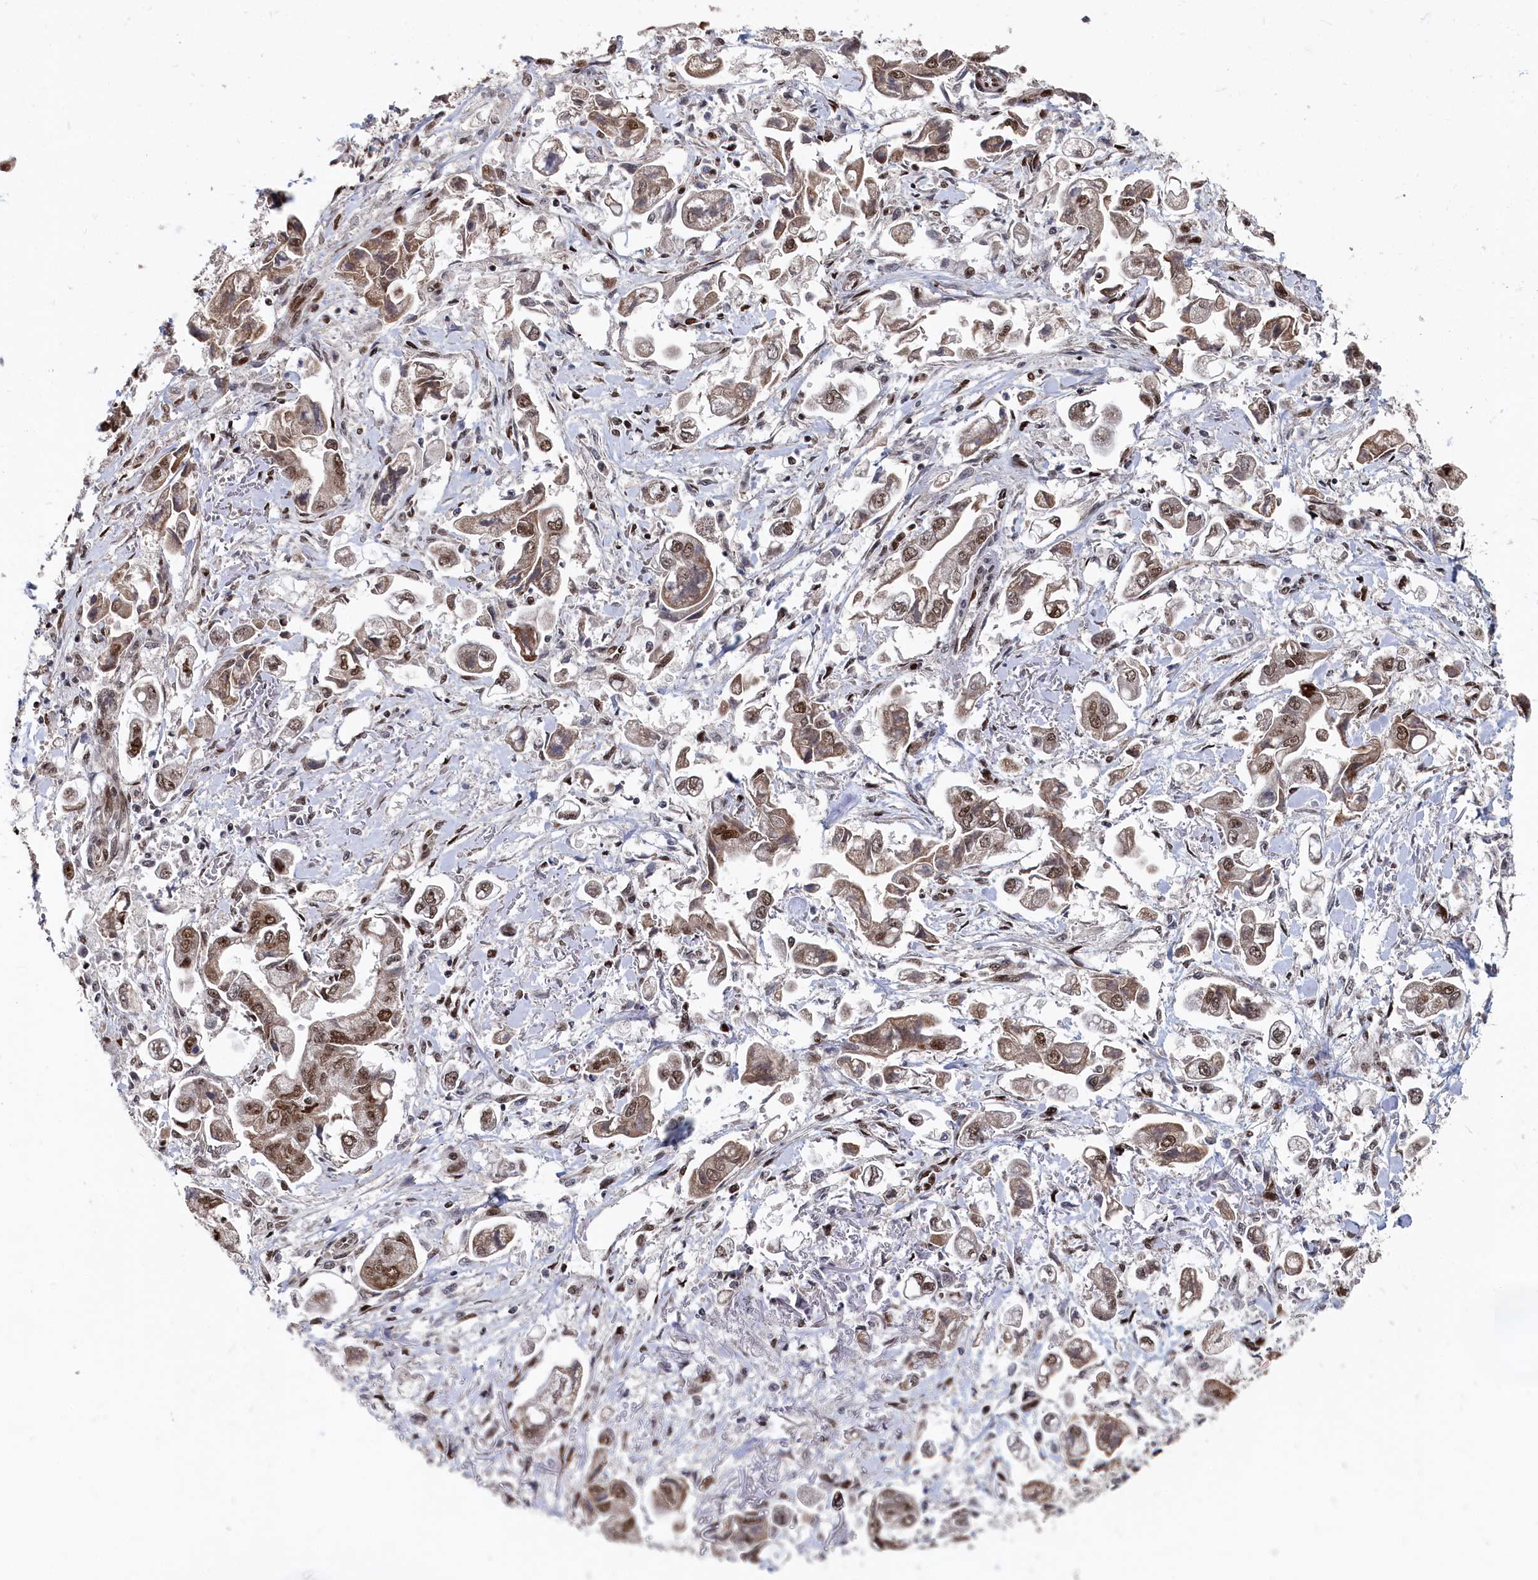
{"staining": {"intensity": "moderate", "quantity": ">75%", "location": "nuclear"}, "tissue": "stomach cancer", "cell_type": "Tumor cells", "image_type": "cancer", "snomed": [{"axis": "morphology", "description": "Adenocarcinoma, NOS"}, {"axis": "topography", "description": "Stomach"}], "caption": "Stomach cancer (adenocarcinoma) stained with a protein marker reveals moderate staining in tumor cells.", "gene": "BUB3", "patient": {"sex": "male", "age": 62}}